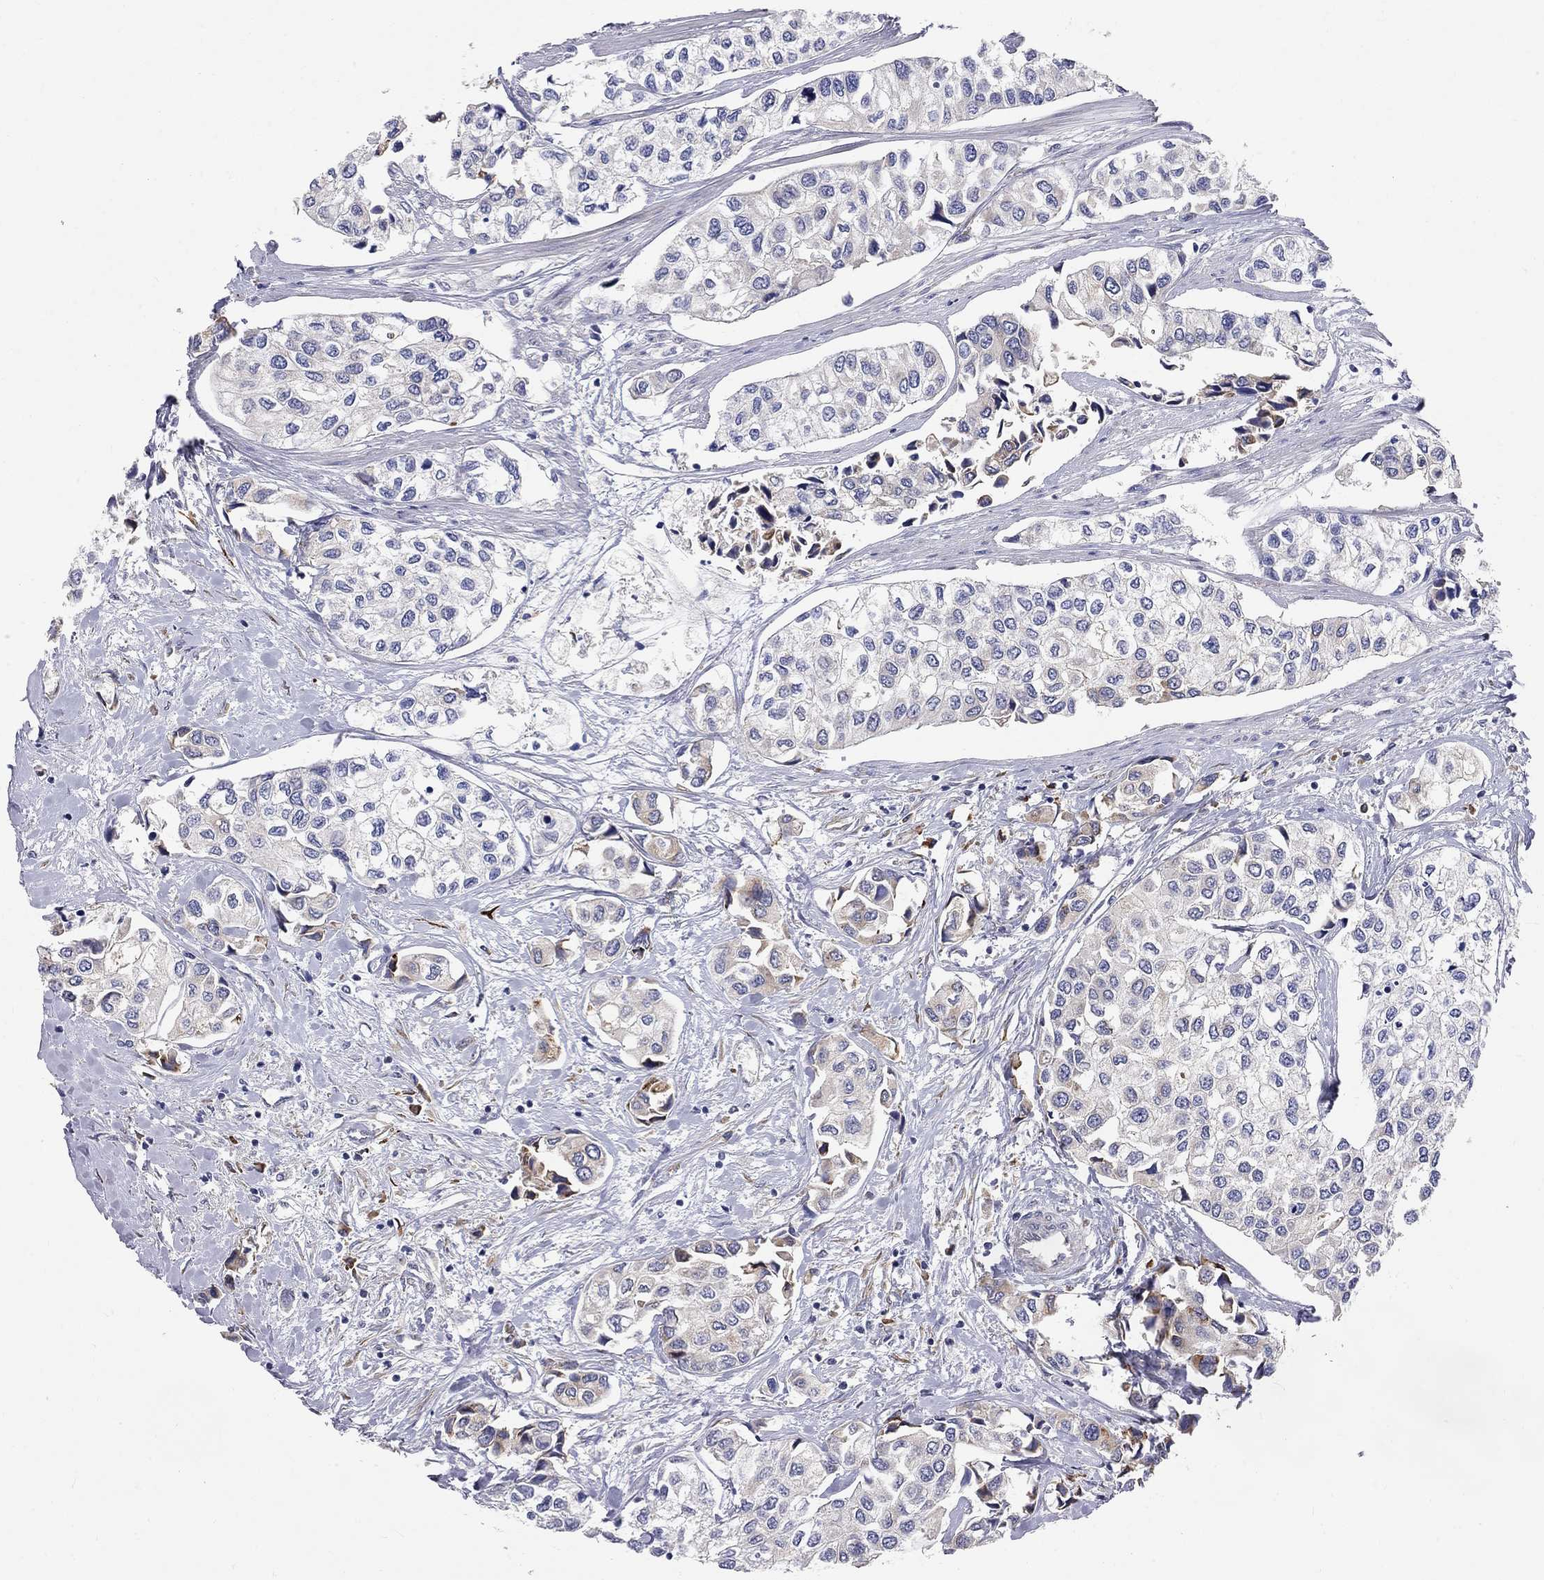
{"staining": {"intensity": "negative", "quantity": "none", "location": "none"}, "tissue": "urothelial cancer", "cell_type": "Tumor cells", "image_type": "cancer", "snomed": [{"axis": "morphology", "description": "Urothelial carcinoma, High grade"}, {"axis": "topography", "description": "Urinary bladder"}], "caption": "An image of human high-grade urothelial carcinoma is negative for staining in tumor cells.", "gene": "CASTOR1", "patient": {"sex": "male", "age": 73}}